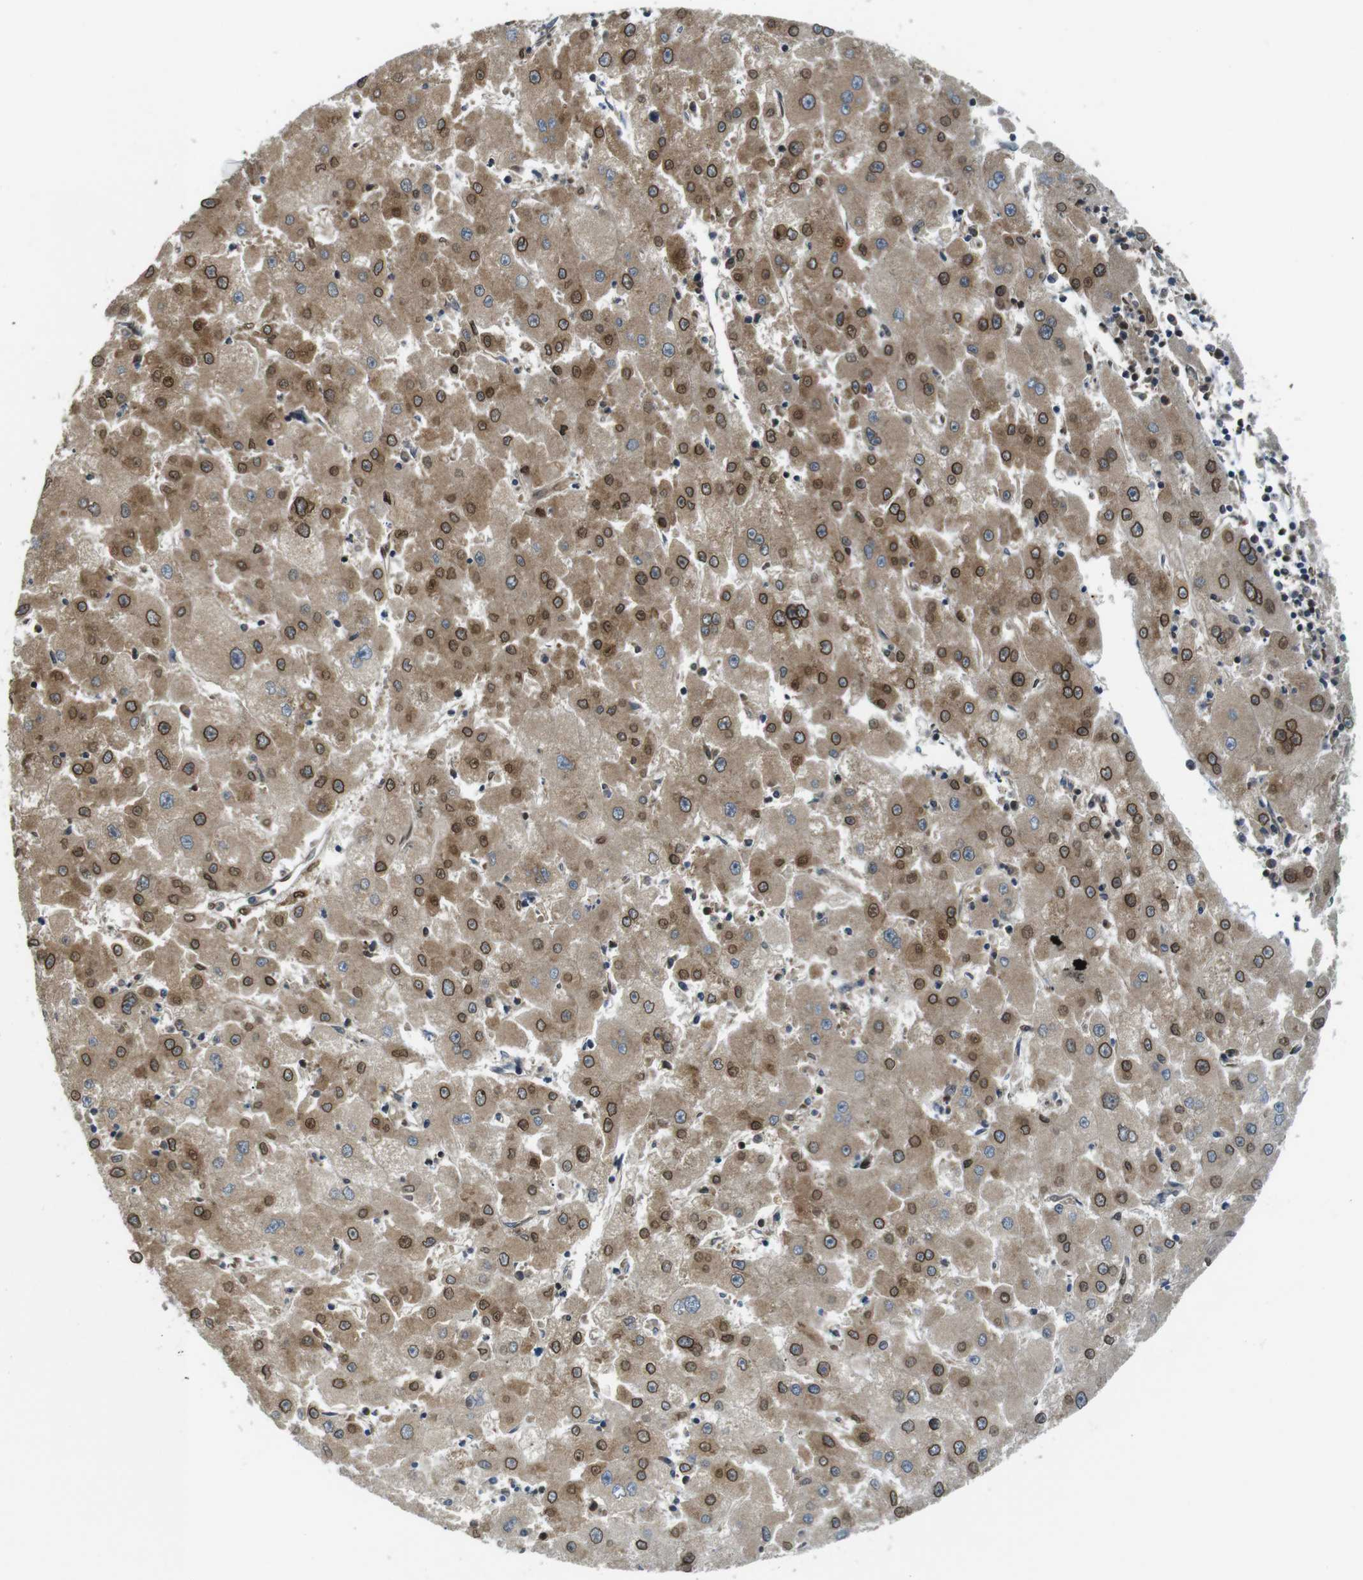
{"staining": {"intensity": "moderate", "quantity": "25%-75%", "location": "cytoplasmic/membranous,nuclear"}, "tissue": "liver cancer", "cell_type": "Tumor cells", "image_type": "cancer", "snomed": [{"axis": "morphology", "description": "Carcinoma, Hepatocellular, NOS"}, {"axis": "topography", "description": "Liver"}], "caption": "The photomicrograph displays staining of liver cancer (hepatocellular carcinoma), revealing moderate cytoplasmic/membranous and nuclear protein staining (brown color) within tumor cells. Ihc stains the protein of interest in brown and the nuclei are stained blue.", "gene": "TSC1", "patient": {"sex": "male", "age": 72}}